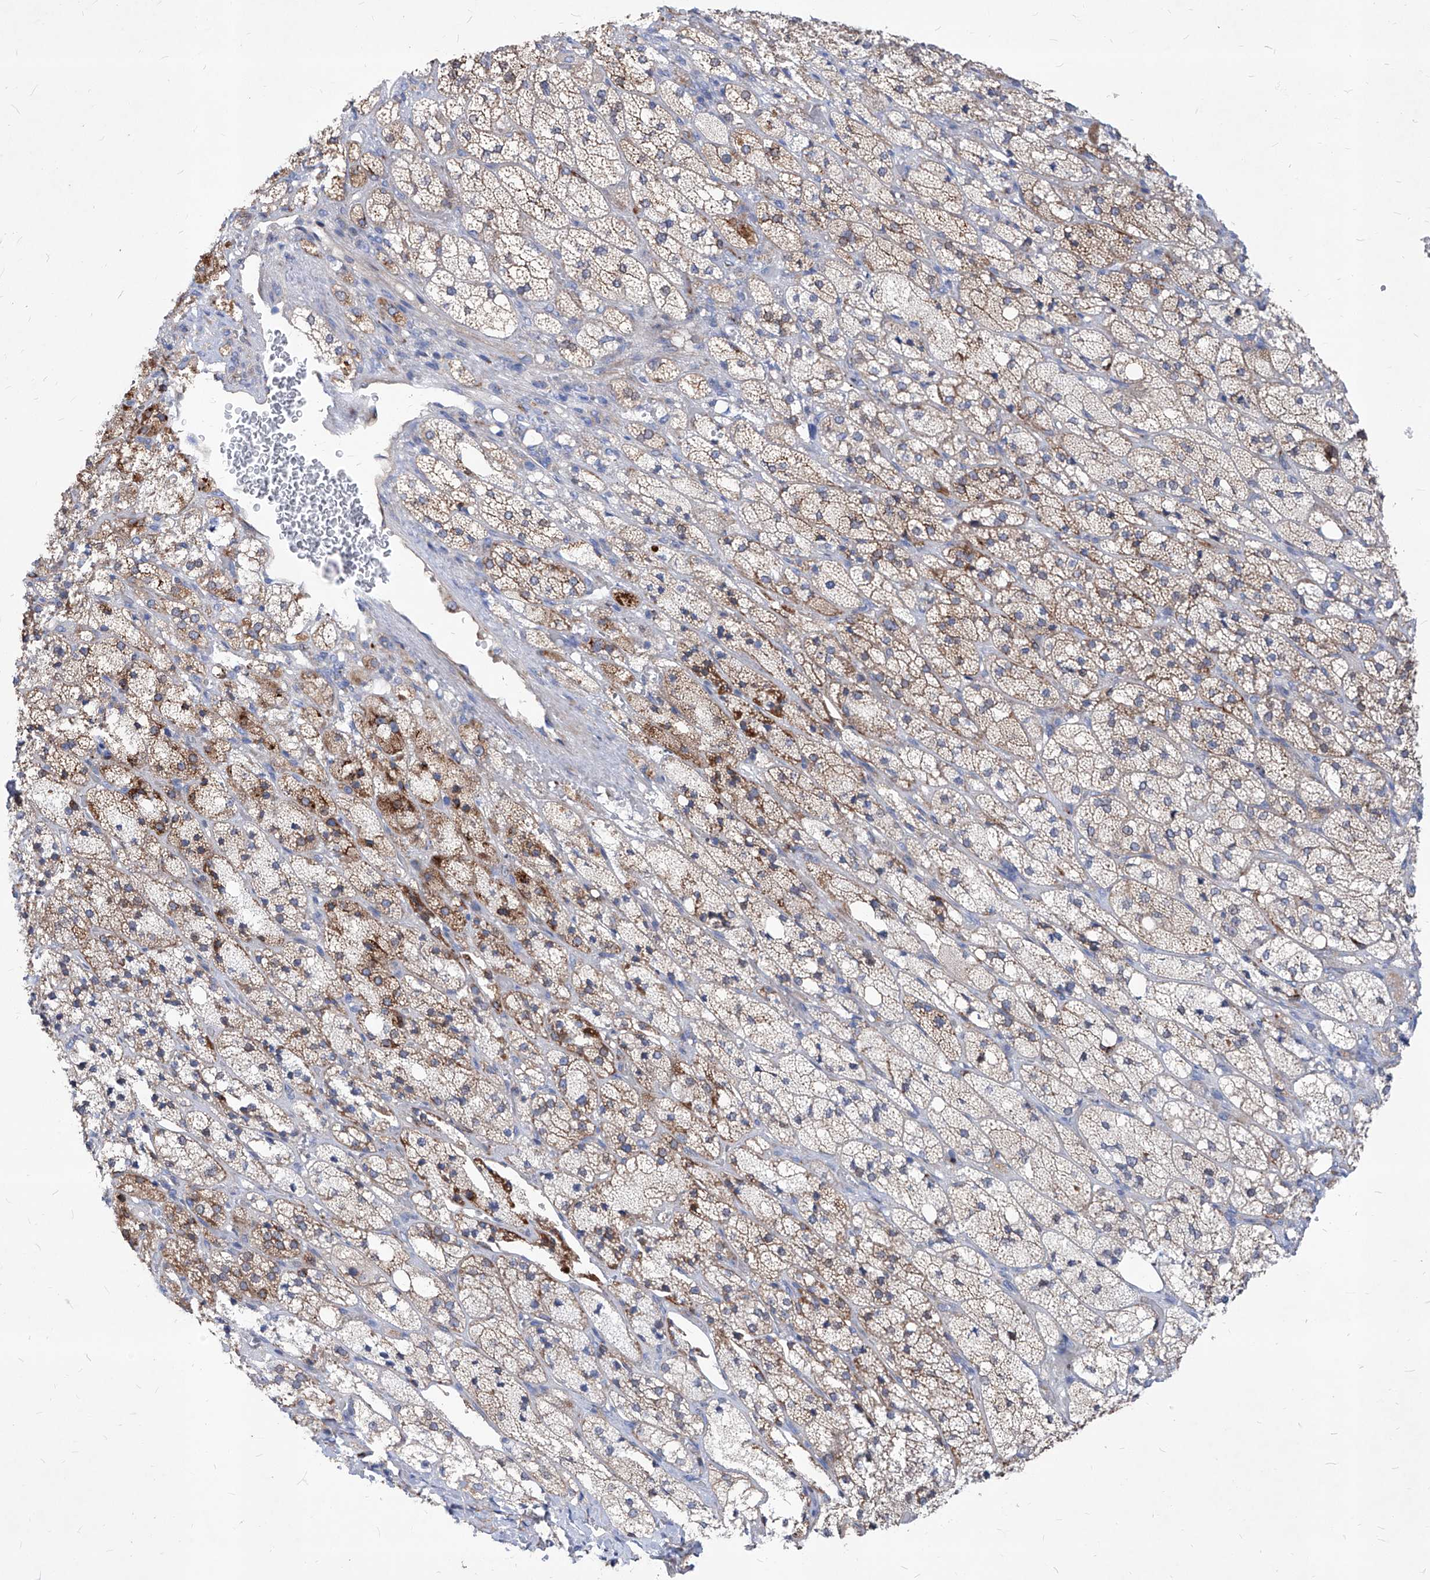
{"staining": {"intensity": "strong", "quantity": "25%-75%", "location": "cytoplasmic/membranous"}, "tissue": "adrenal gland", "cell_type": "Glandular cells", "image_type": "normal", "snomed": [{"axis": "morphology", "description": "Normal tissue, NOS"}, {"axis": "topography", "description": "Adrenal gland"}], "caption": "Strong cytoplasmic/membranous positivity is seen in about 25%-75% of glandular cells in normal adrenal gland.", "gene": "UBOX5", "patient": {"sex": "male", "age": 61}}